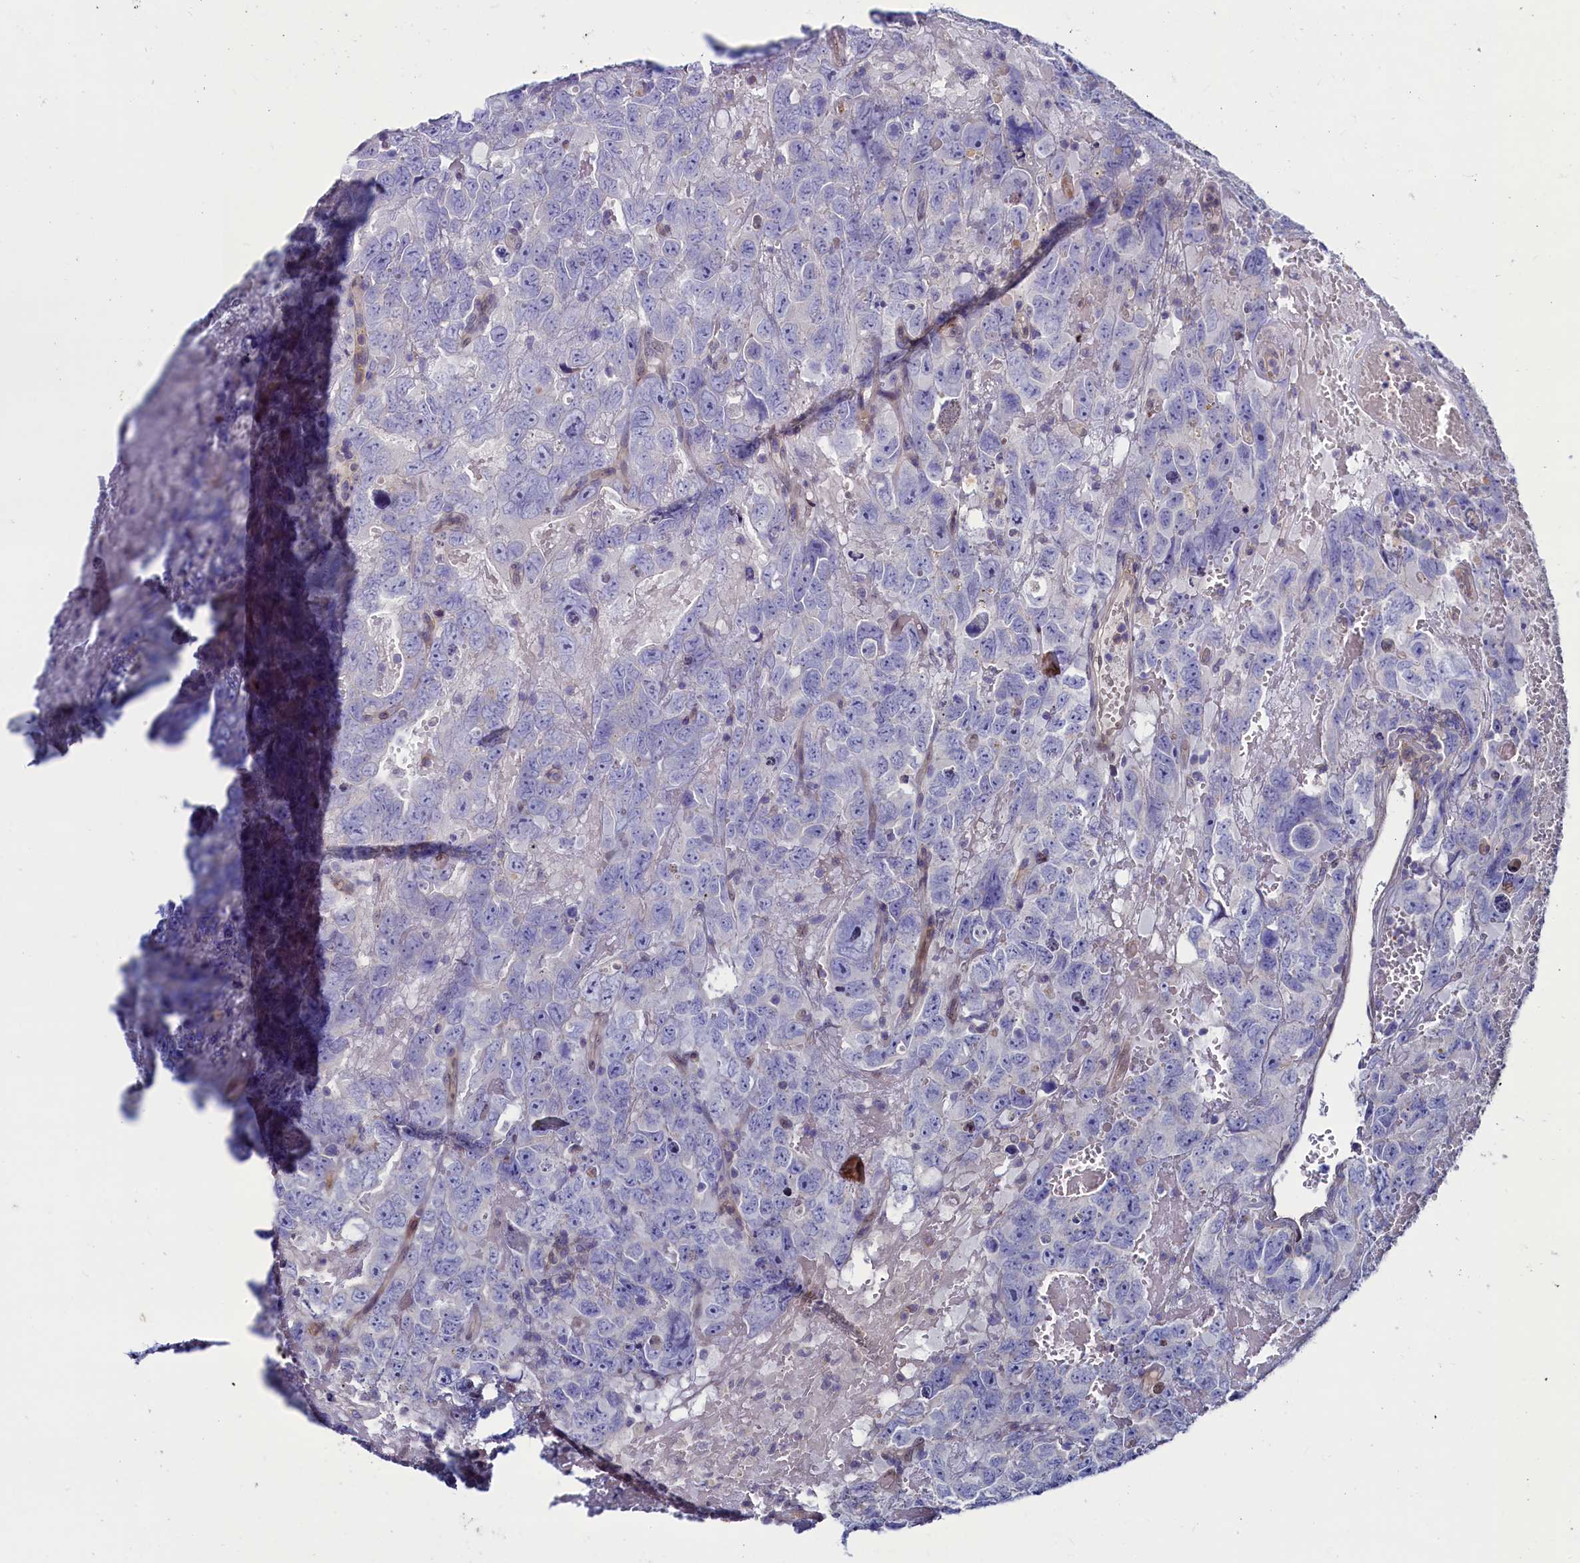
{"staining": {"intensity": "negative", "quantity": "none", "location": "none"}, "tissue": "testis cancer", "cell_type": "Tumor cells", "image_type": "cancer", "snomed": [{"axis": "morphology", "description": "Carcinoma, Embryonal, NOS"}, {"axis": "topography", "description": "Testis"}], "caption": "Testis cancer (embryonal carcinoma) was stained to show a protein in brown. There is no significant expression in tumor cells.", "gene": "ASTE1", "patient": {"sex": "male", "age": 45}}